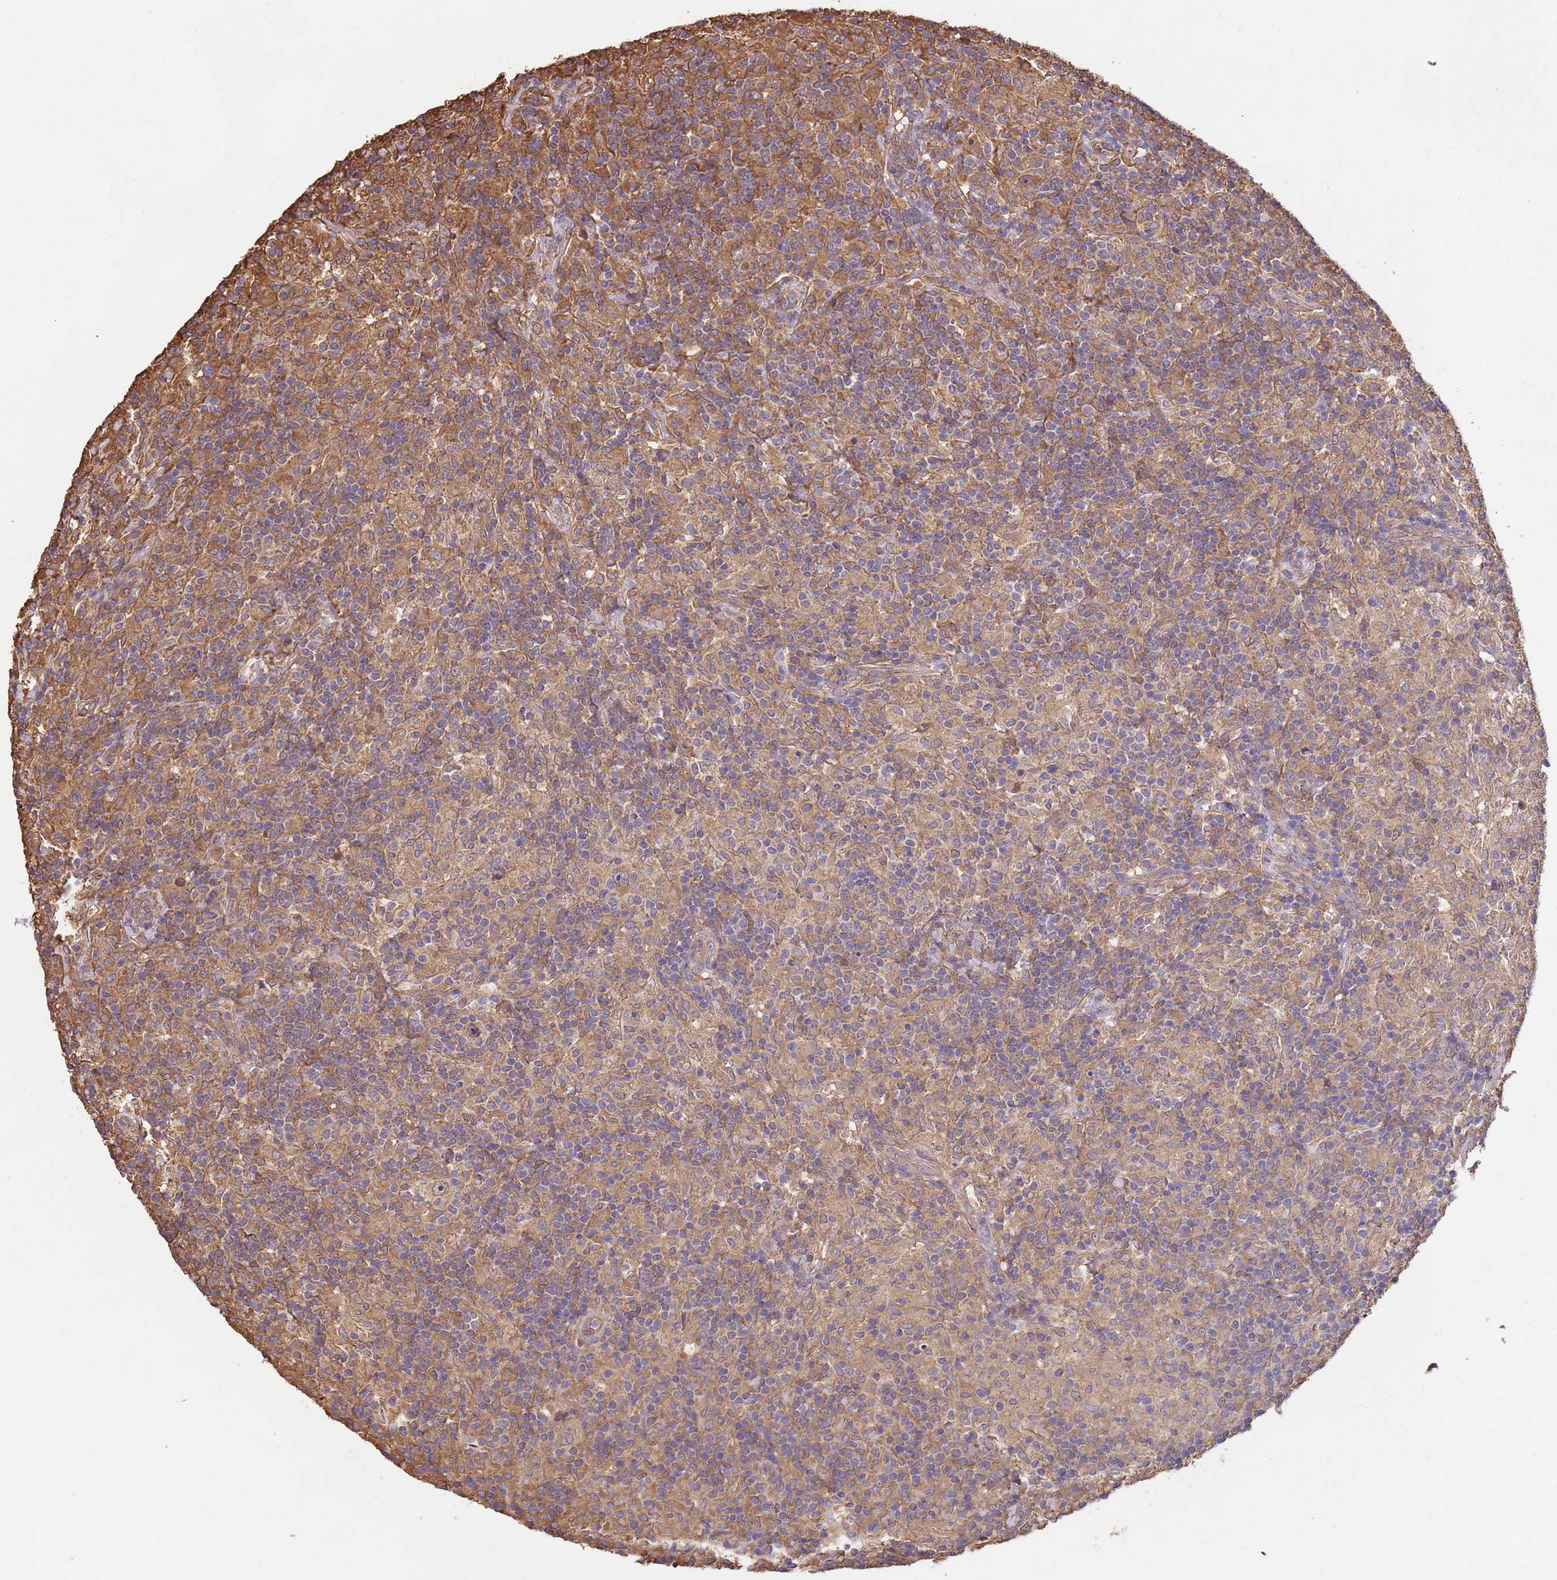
{"staining": {"intensity": "moderate", "quantity": ">75%", "location": "cytoplasmic/membranous"}, "tissue": "lymphoma", "cell_type": "Tumor cells", "image_type": "cancer", "snomed": [{"axis": "morphology", "description": "Hodgkin's disease, NOS"}, {"axis": "topography", "description": "Lymph node"}], "caption": "Tumor cells show medium levels of moderate cytoplasmic/membranous staining in about >75% of cells in human lymphoma.", "gene": "NPHP1", "patient": {"sex": "male", "age": 70}}